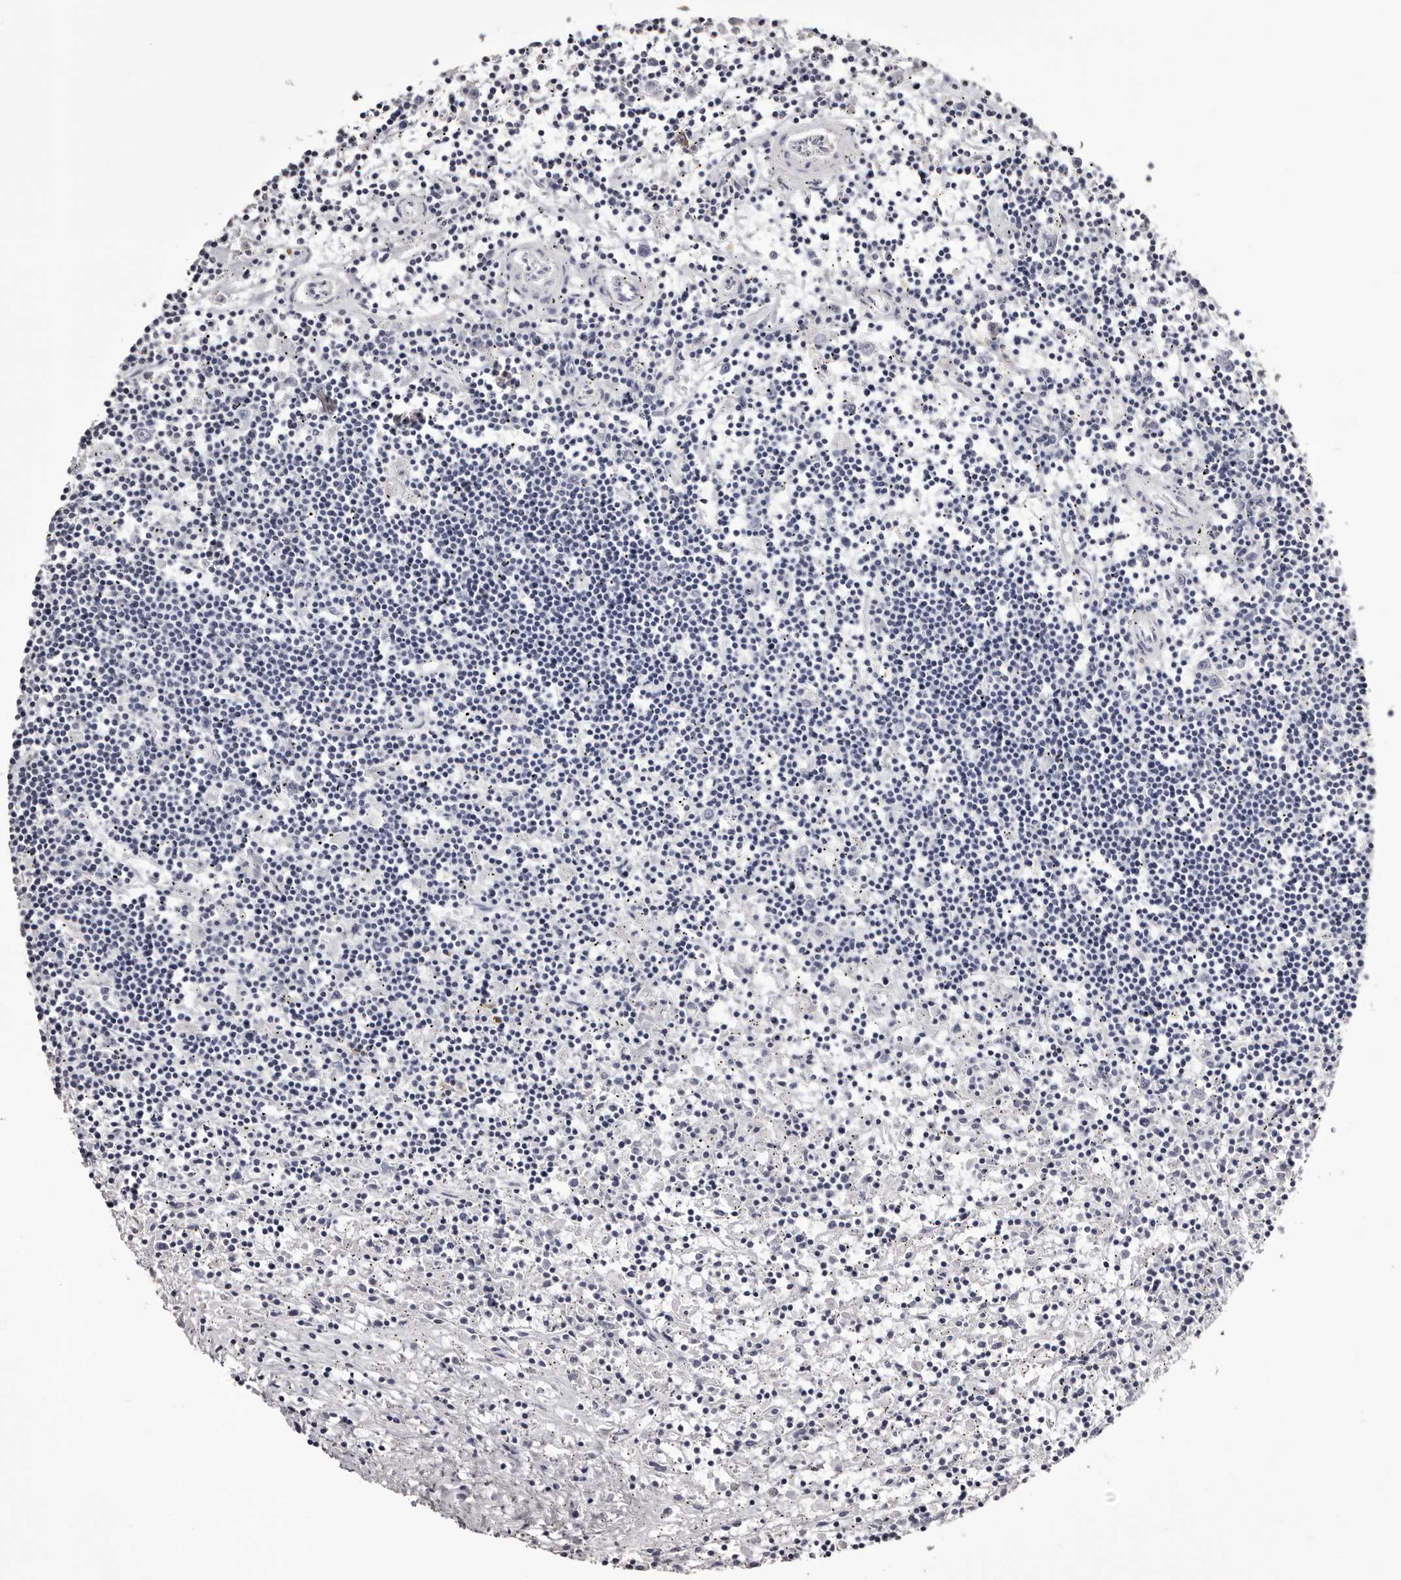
{"staining": {"intensity": "negative", "quantity": "none", "location": "none"}, "tissue": "lymphoma", "cell_type": "Tumor cells", "image_type": "cancer", "snomed": [{"axis": "morphology", "description": "Malignant lymphoma, non-Hodgkin's type, Low grade"}, {"axis": "topography", "description": "Spleen"}], "caption": "The histopathology image reveals no staining of tumor cells in lymphoma. (IHC, brightfield microscopy, high magnification).", "gene": "LAD1", "patient": {"sex": "male", "age": 76}}